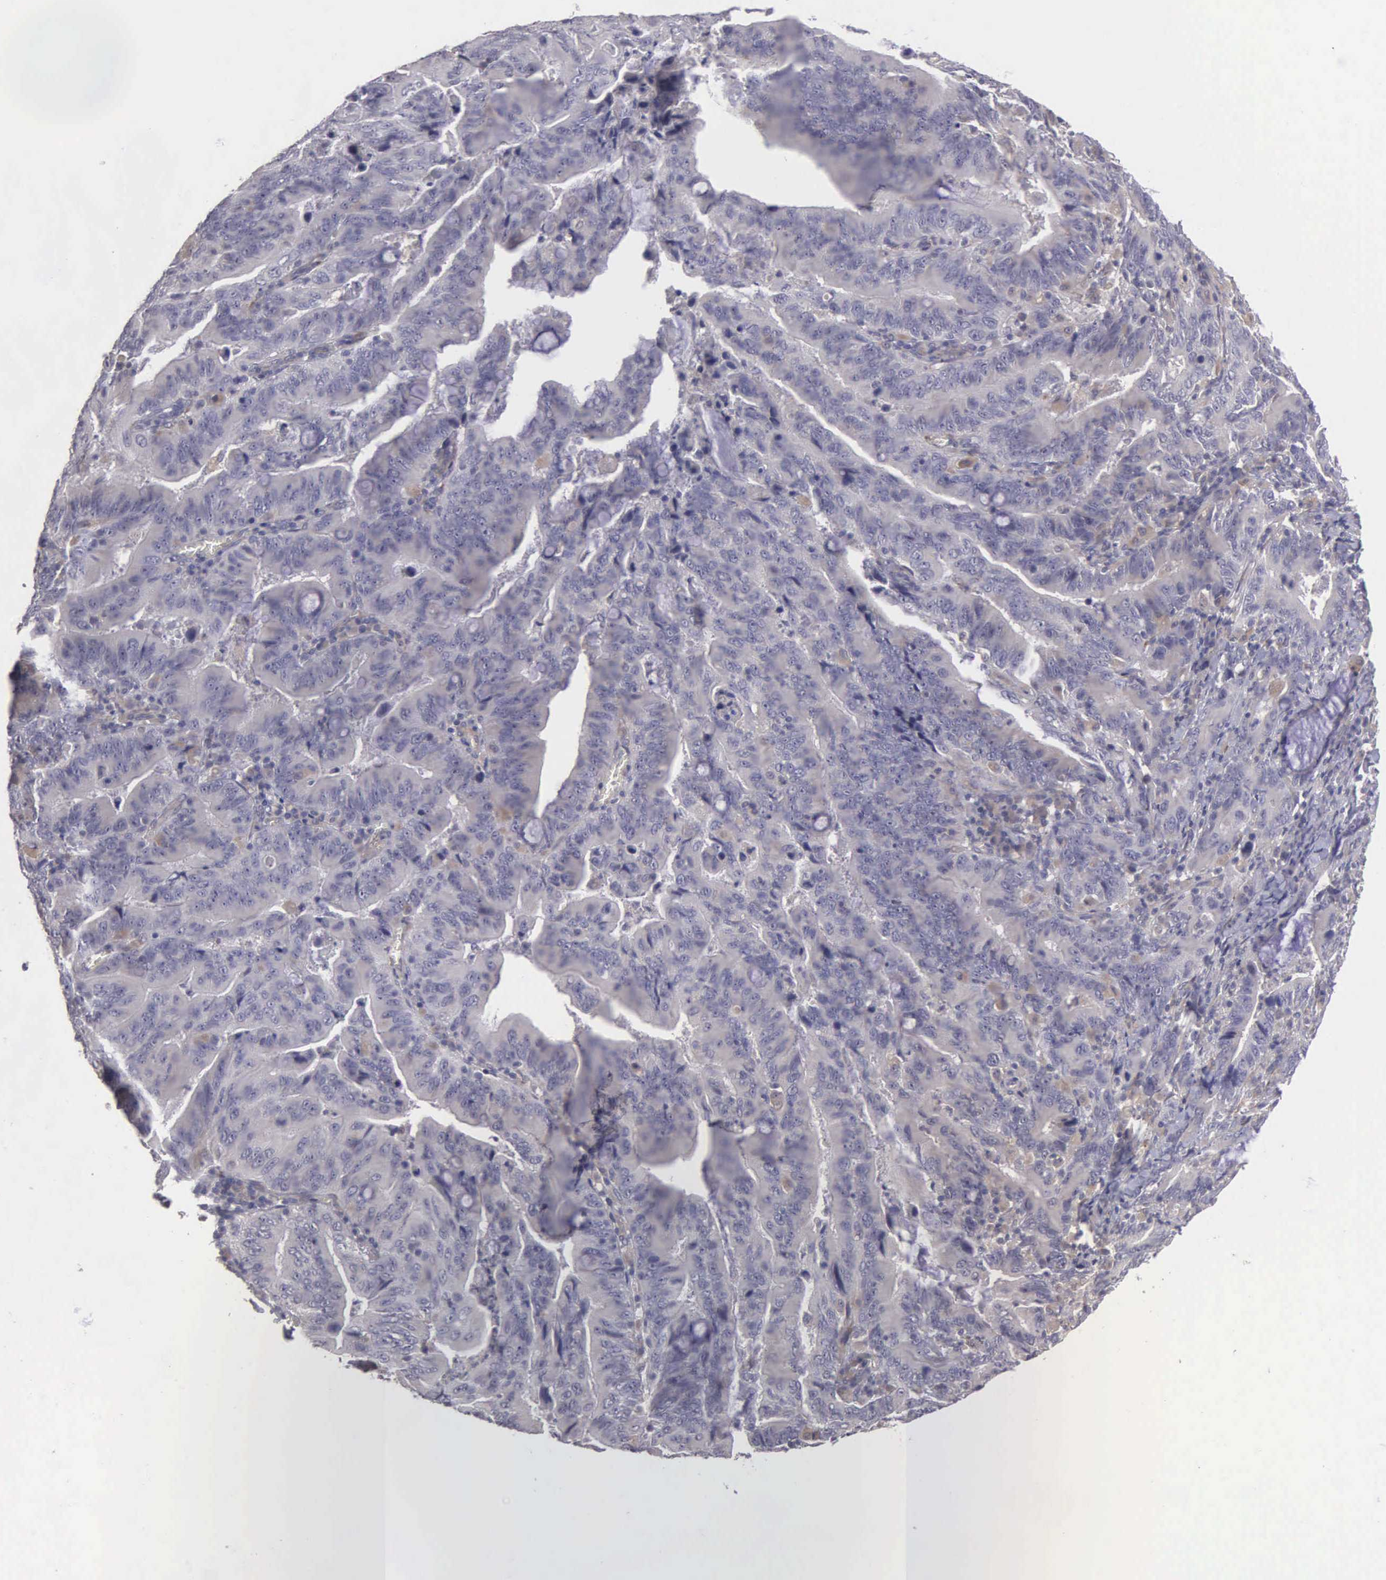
{"staining": {"intensity": "negative", "quantity": "none", "location": "none"}, "tissue": "stomach cancer", "cell_type": "Tumor cells", "image_type": "cancer", "snomed": [{"axis": "morphology", "description": "Adenocarcinoma, NOS"}, {"axis": "topography", "description": "Stomach, upper"}], "caption": "Micrograph shows no significant protein staining in tumor cells of stomach cancer (adenocarcinoma). (IHC, brightfield microscopy, high magnification).", "gene": "RTL10", "patient": {"sex": "male", "age": 63}}